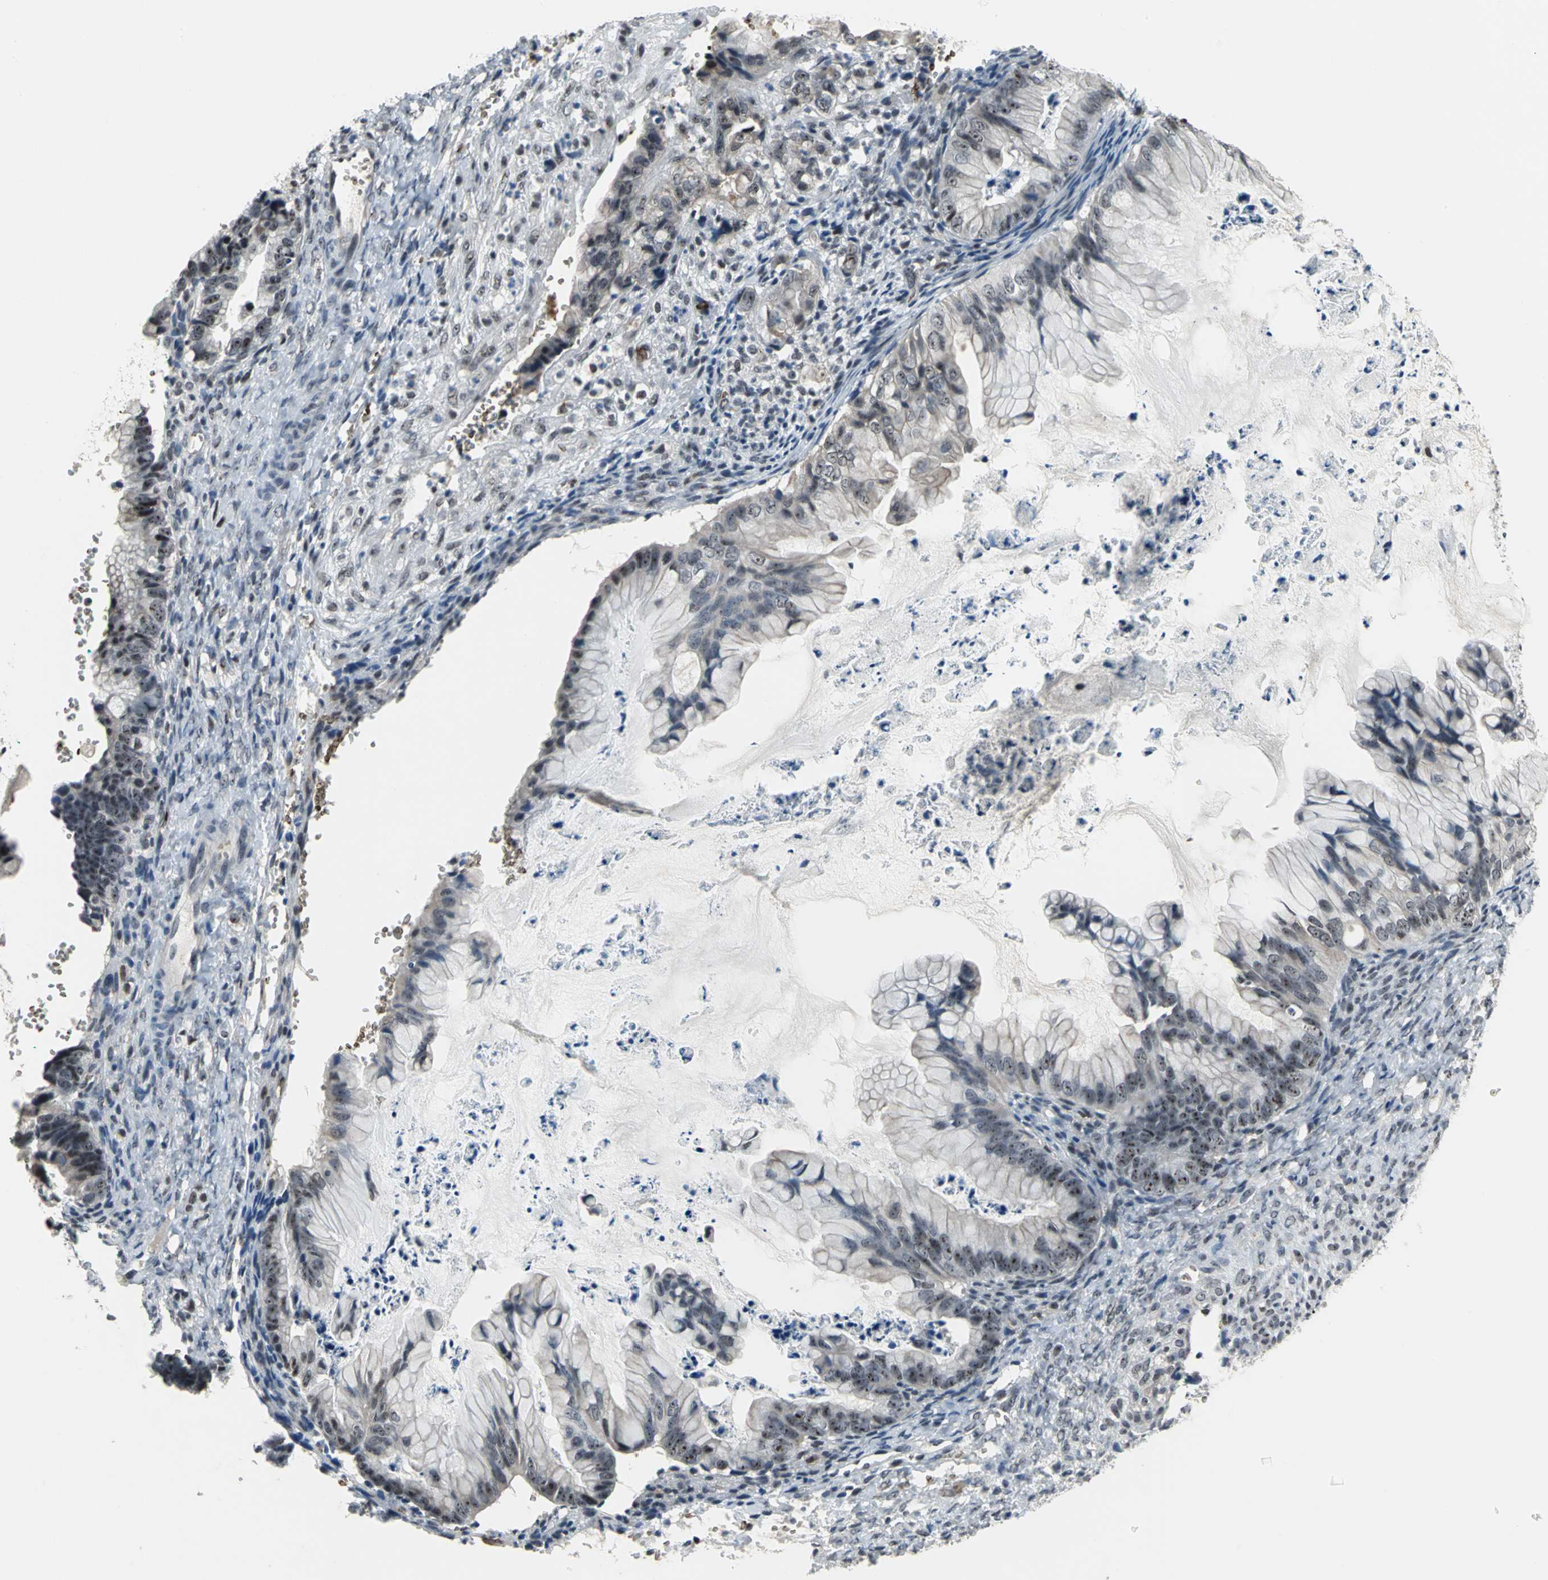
{"staining": {"intensity": "moderate", "quantity": ">75%", "location": "nuclear"}, "tissue": "ovarian cancer", "cell_type": "Tumor cells", "image_type": "cancer", "snomed": [{"axis": "morphology", "description": "Cystadenocarcinoma, mucinous, NOS"}, {"axis": "topography", "description": "Ovary"}], "caption": "Mucinous cystadenocarcinoma (ovarian) stained with a brown dye shows moderate nuclear positive positivity in approximately >75% of tumor cells.", "gene": "GLI3", "patient": {"sex": "female", "age": 36}}